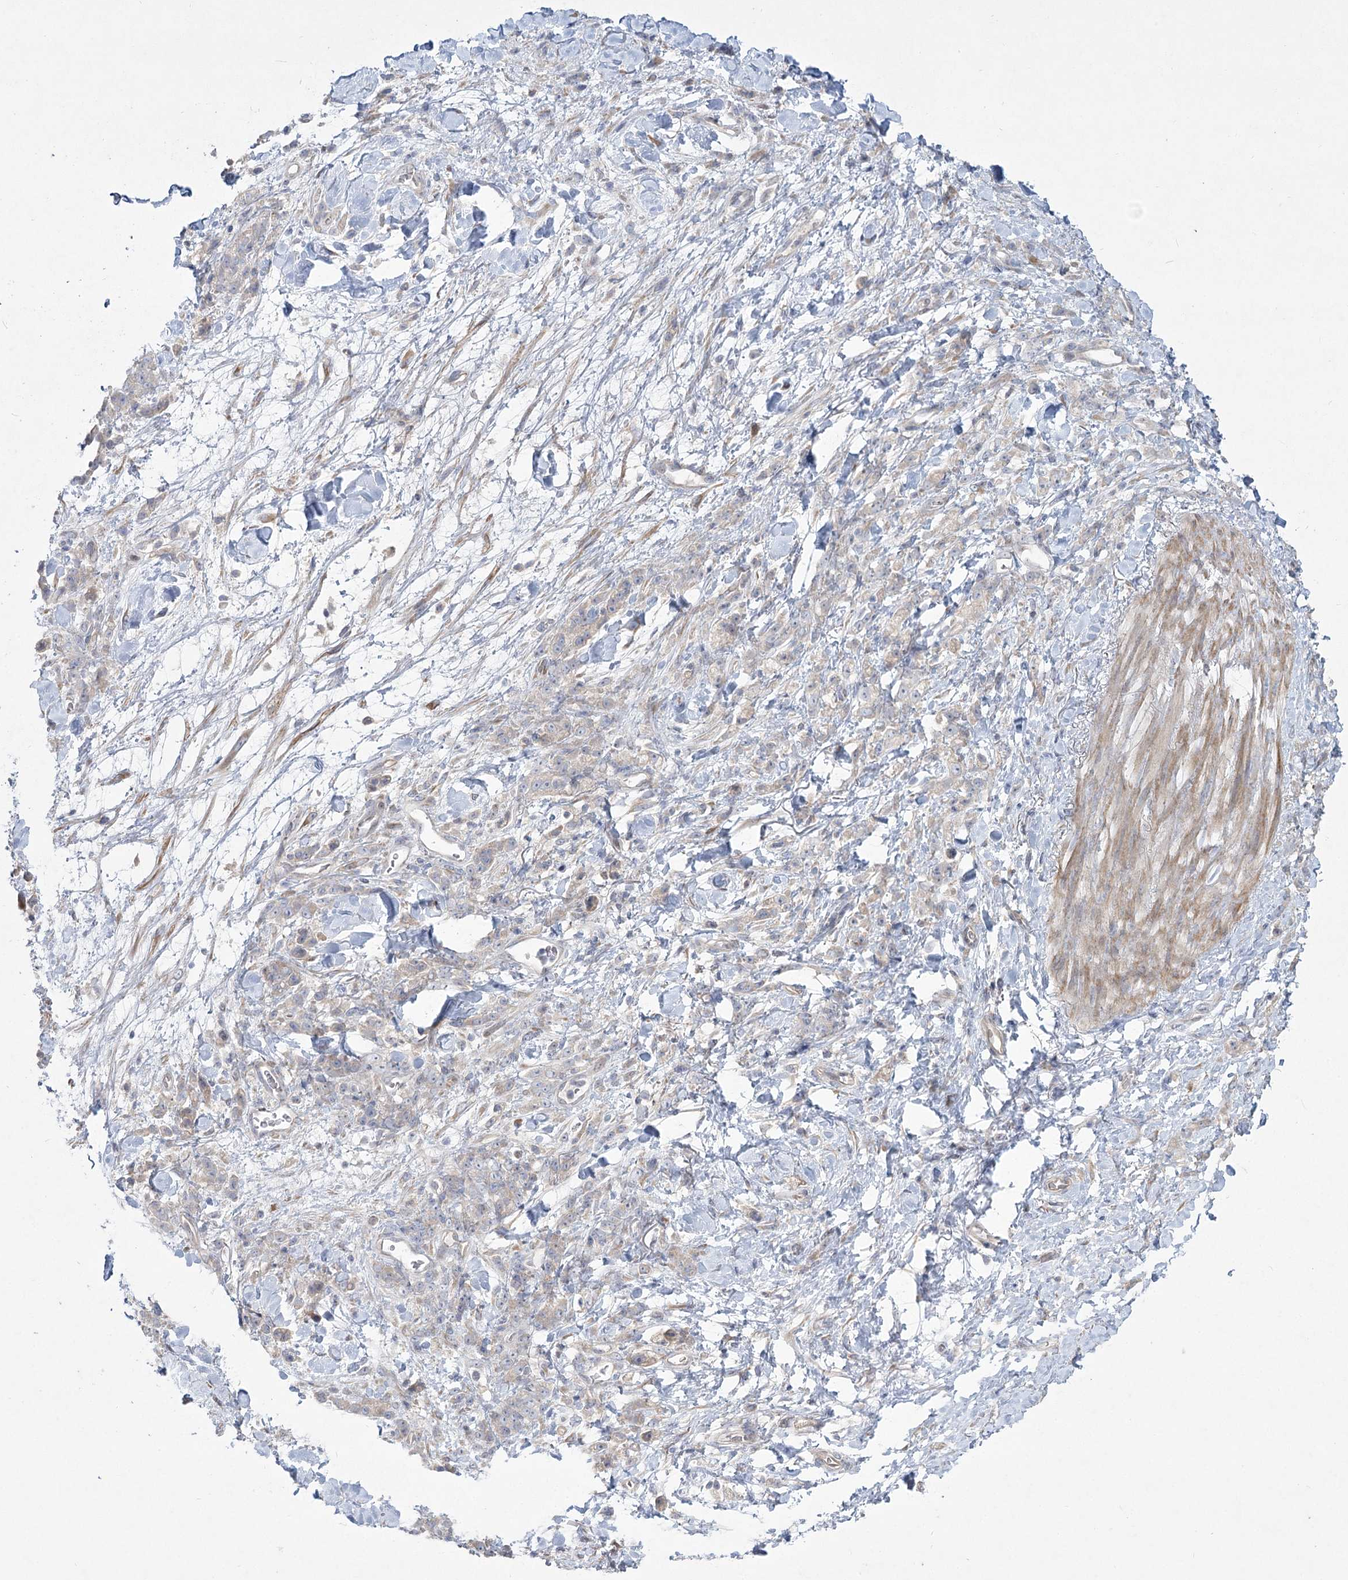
{"staining": {"intensity": "negative", "quantity": "none", "location": "none"}, "tissue": "stomach cancer", "cell_type": "Tumor cells", "image_type": "cancer", "snomed": [{"axis": "morphology", "description": "Normal tissue, NOS"}, {"axis": "morphology", "description": "Adenocarcinoma, NOS"}, {"axis": "topography", "description": "Stomach"}], "caption": "A micrograph of adenocarcinoma (stomach) stained for a protein shows no brown staining in tumor cells.", "gene": "CAMTA1", "patient": {"sex": "male", "age": 82}}